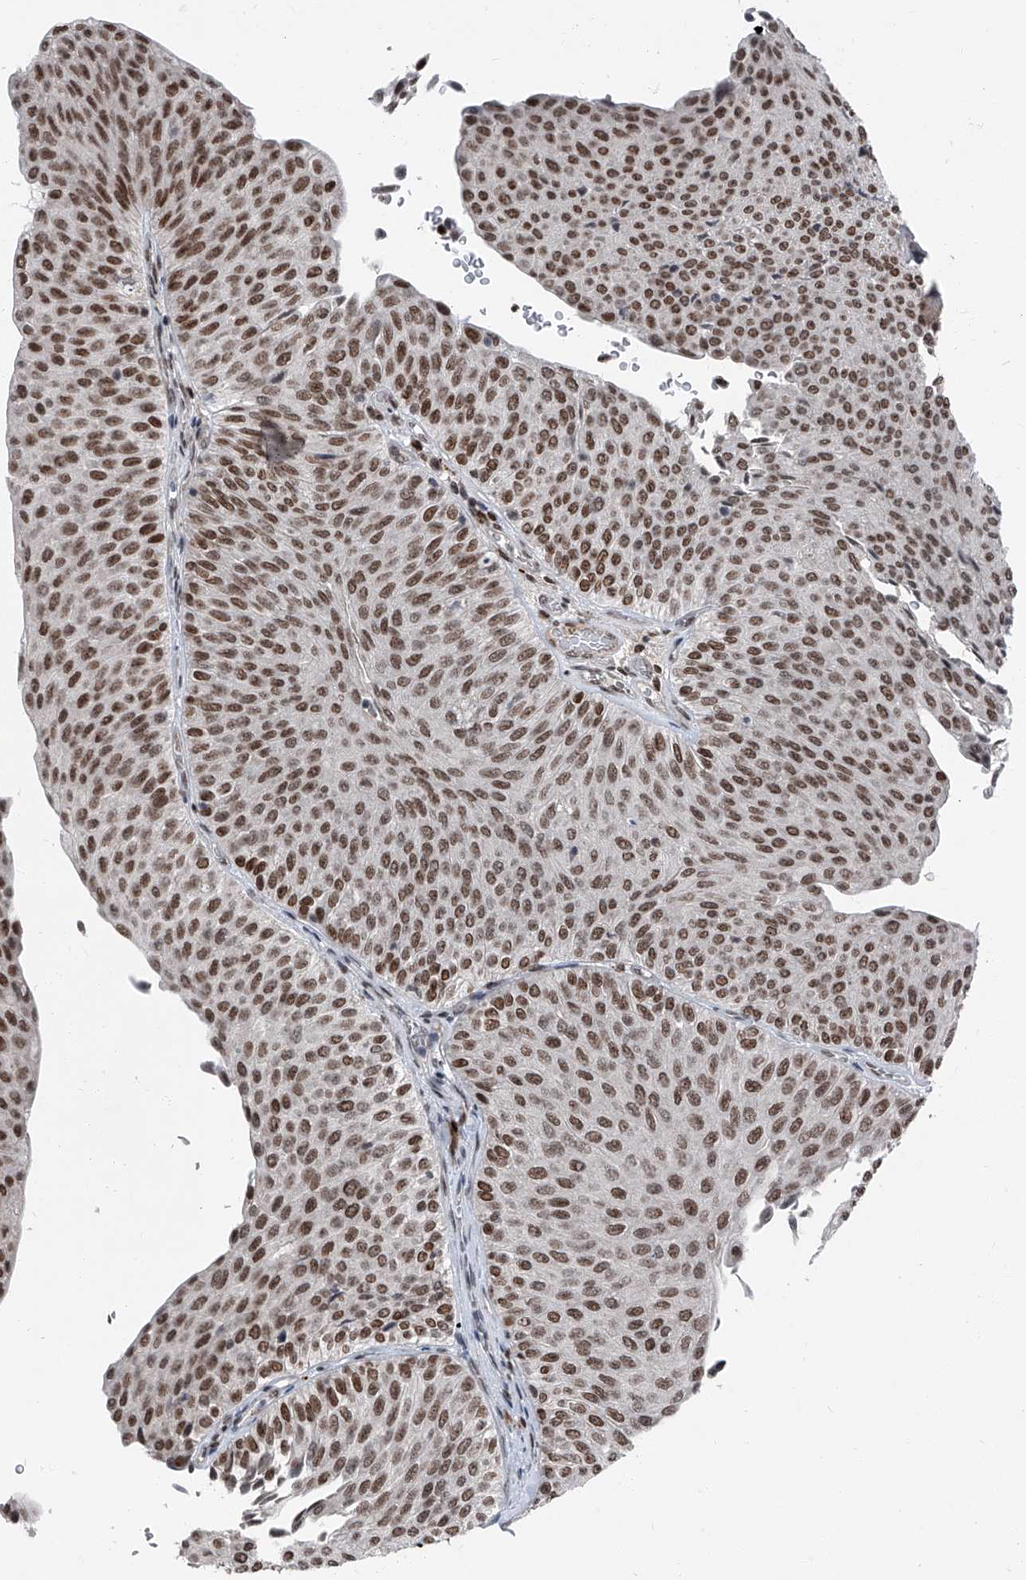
{"staining": {"intensity": "moderate", "quantity": ">75%", "location": "nuclear"}, "tissue": "urothelial cancer", "cell_type": "Tumor cells", "image_type": "cancer", "snomed": [{"axis": "morphology", "description": "Urothelial carcinoma, Low grade"}, {"axis": "topography", "description": "Urinary bladder"}], "caption": "Urothelial carcinoma (low-grade) stained with DAB IHC displays medium levels of moderate nuclear staining in approximately >75% of tumor cells.", "gene": "BMI1", "patient": {"sex": "male", "age": 78}}